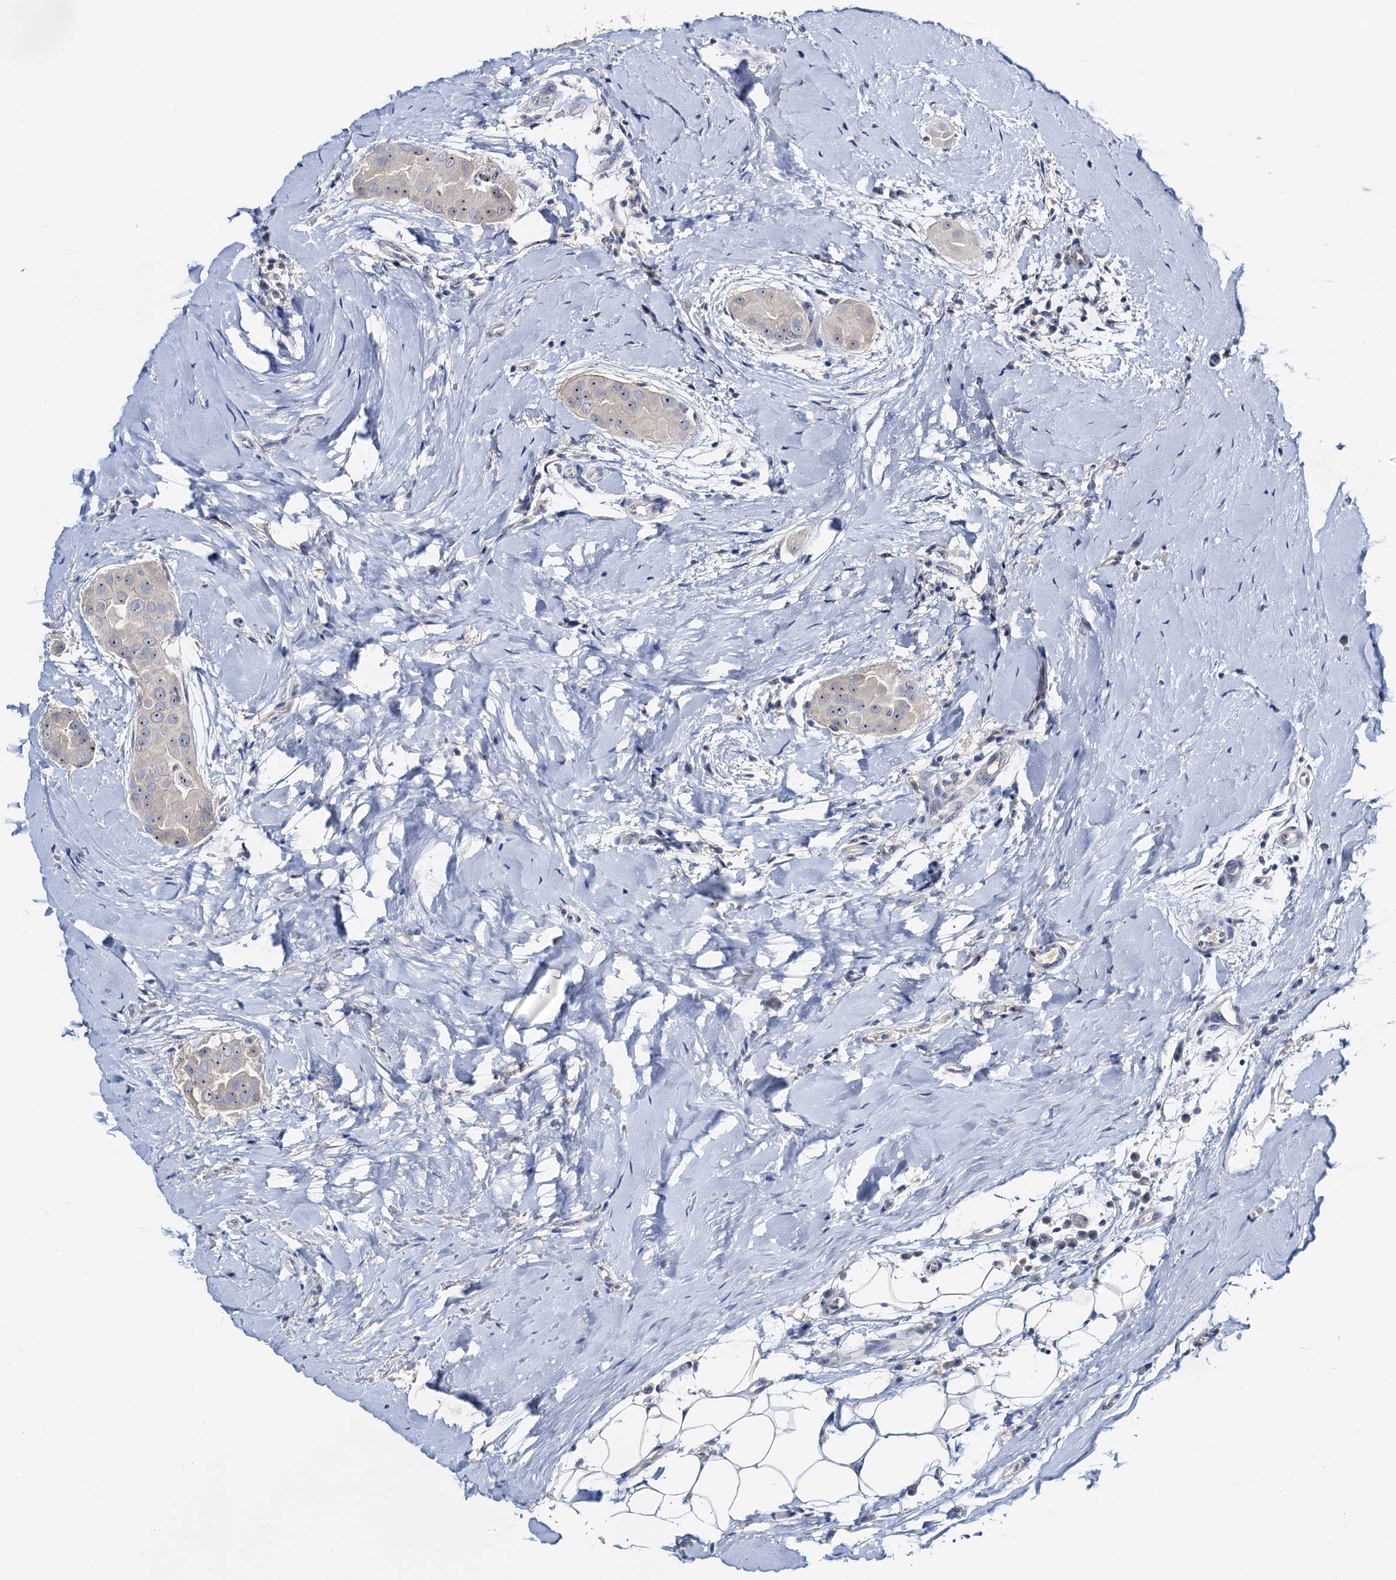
{"staining": {"intensity": "weak", "quantity": ">75%", "location": "nuclear"}, "tissue": "thyroid cancer", "cell_type": "Tumor cells", "image_type": "cancer", "snomed": [{"axis": "morphology", "description": "Papillary adenocarcinoma, NOS"}, {"axis": "topography", "description": "Thyroid gland"}], "caption": "Tumor cells show low levels of weak nuclear expression in about >75% of cells in human thyroid cancer. The staining was performed using DAB, with brown indicating positive protein expression. Nuclei are stained blue with hematoxylin.", "gene": "NOP2", "patient": {"sex": "male", "age": 33}}